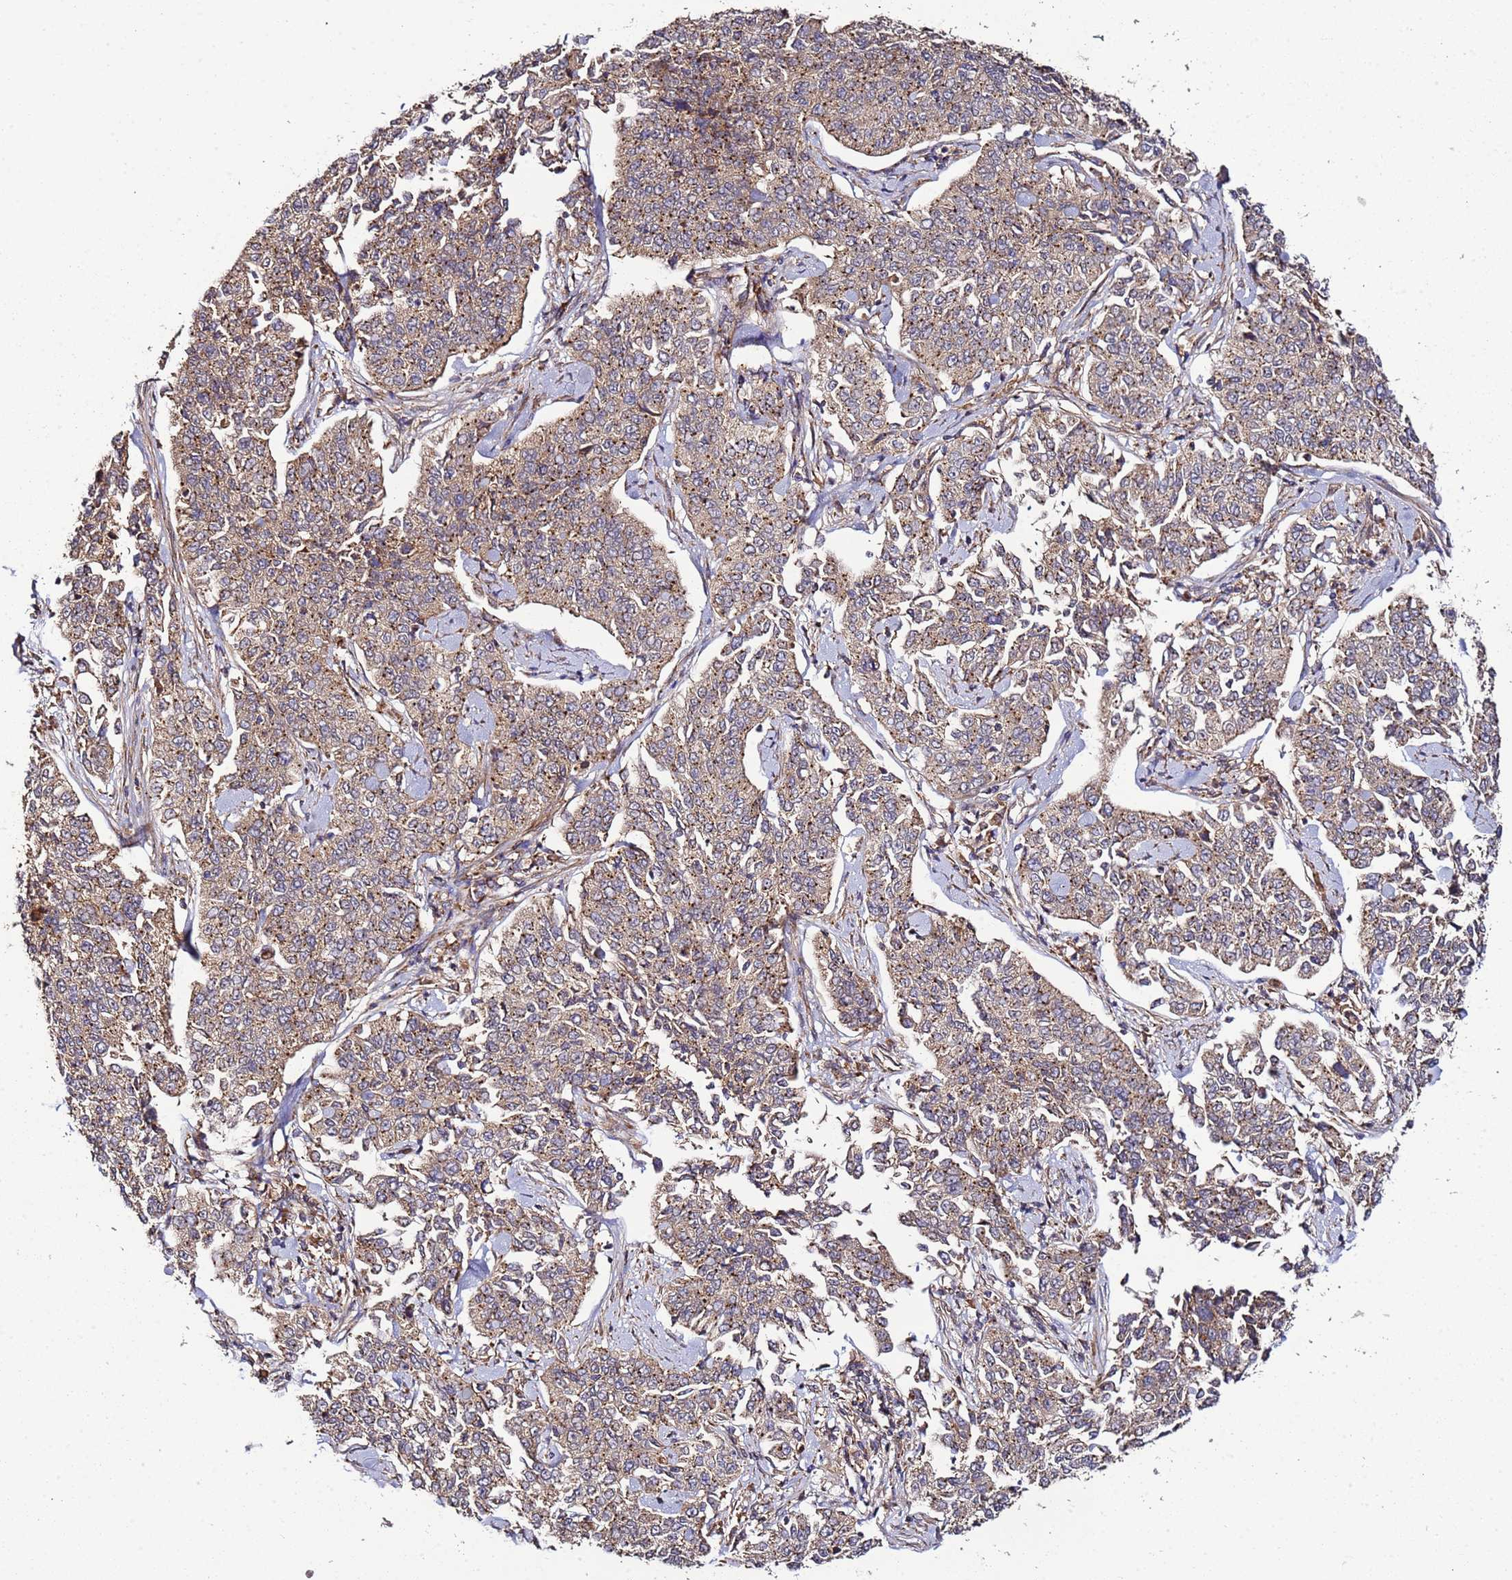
{"staining": {"intensity": "moderate", "quantity": ">75%", "location": "cytoplasmic/membranous"}, "tissue": "cervical cancer", "cell_type": "Tumor cells", "image_type": "cancer", "snomed": [{"axis": "morphology", "description": "Squamous cell carcinoma, NOS"}, {"axis": "topography", "description": "Cervix"}], "caption": "A histopathology image of human cervical cancer stained for a protein demonstrates moderate cytoplasmic/membranous brown staining in tumor cells. The staining is performed using DAB brown chromogen to label protein expression. The nuclei are counter-stained blue using hematoxylin.", "gene": "TM2D2", "patient": {"sex": "female", "age": 35}}